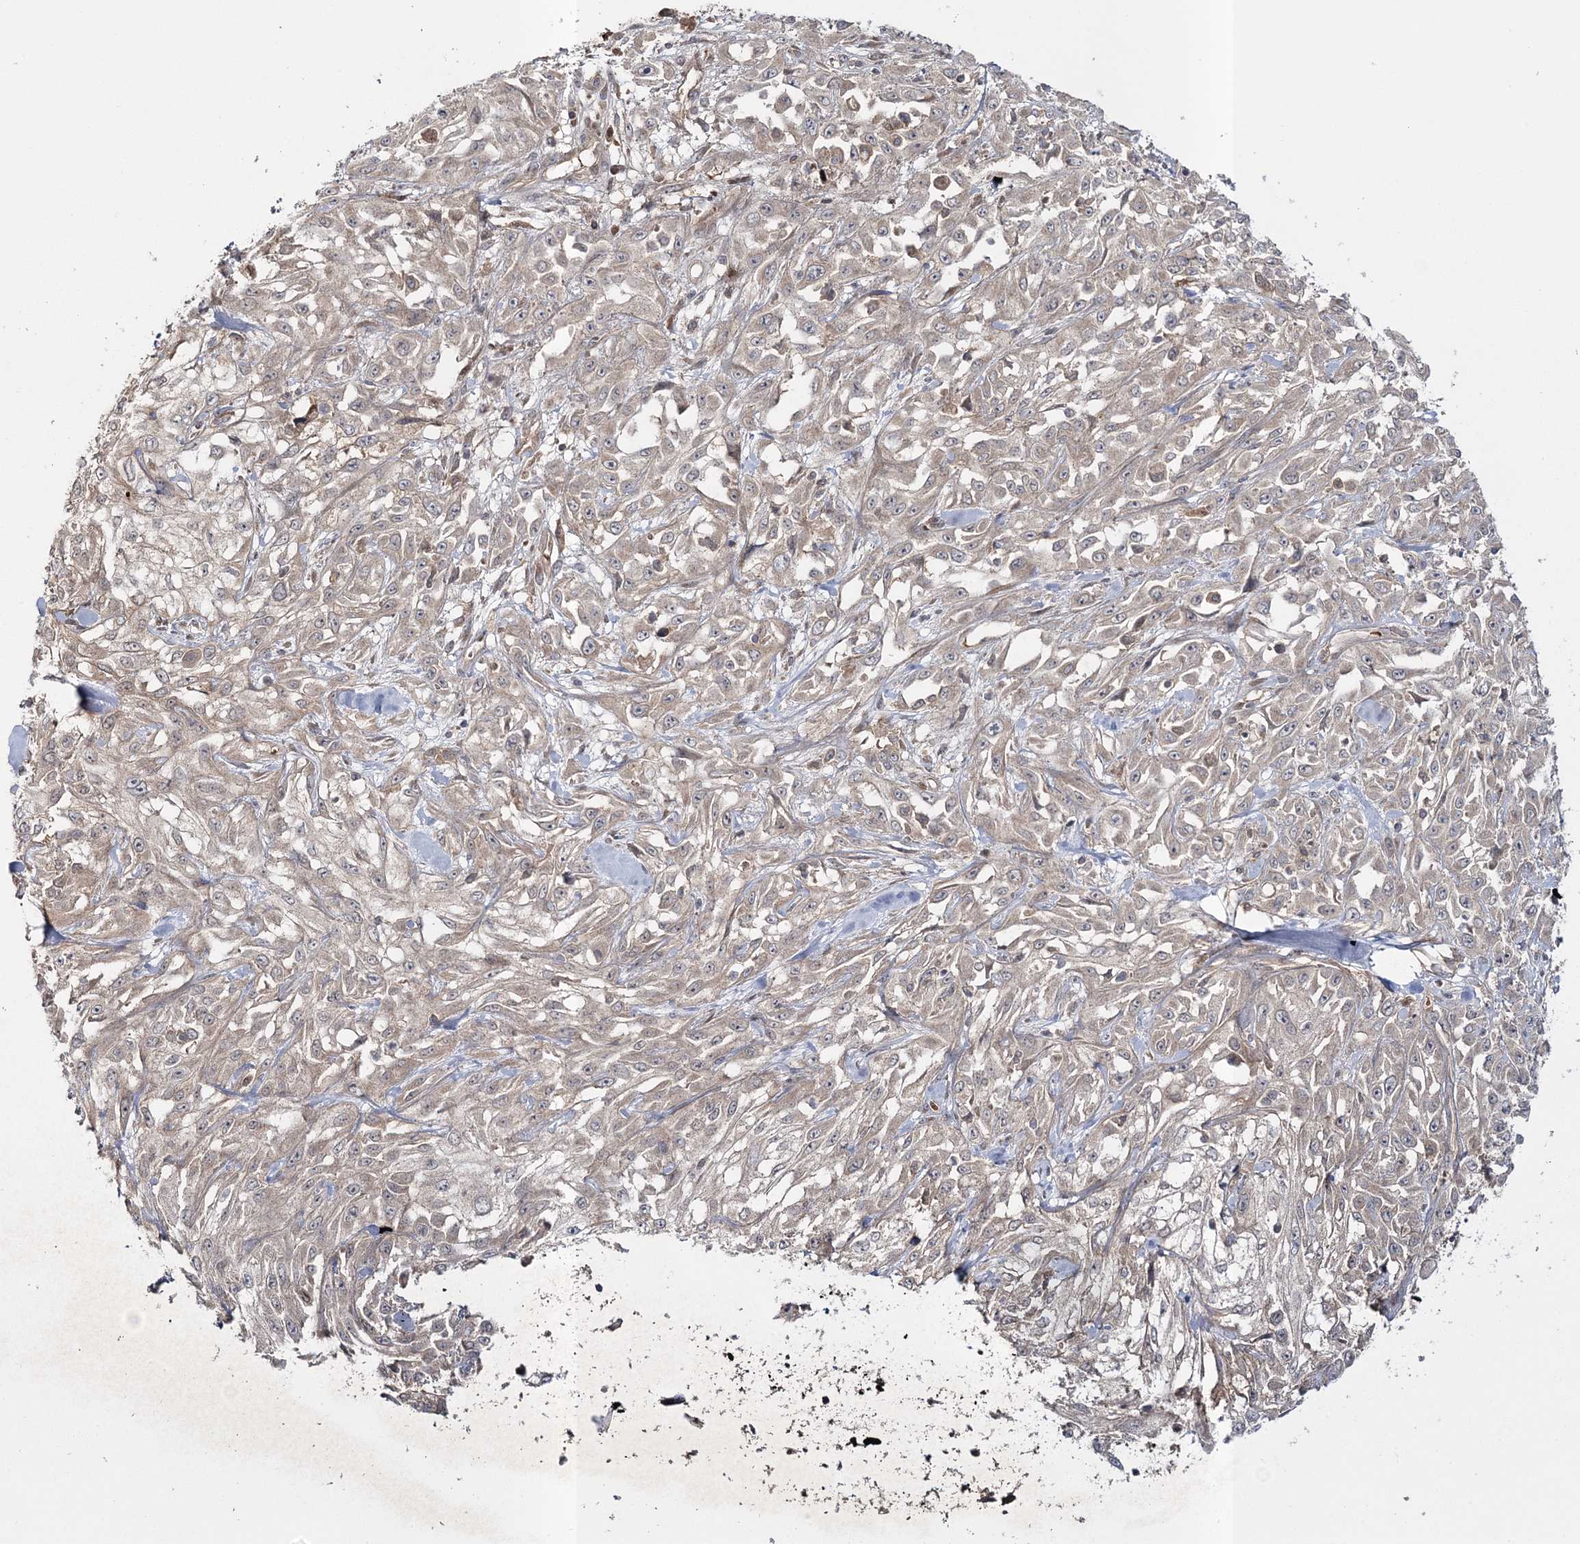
{"staining": {"intensity": "weak", "quantity": "25%-75%", "location": "cytoplasmic/membranous"}, "tissue": "skin cancer", "cell_type": "Tumor cells", "image_type": "cancer", "snomed": [{"axis": "morphology", "description": "Squamous cell carcinoma, NOS"}, {"axis": "morphology", "description": "Squamous cell carcinoma, metastatic, NOS"}, {"axis": "topography", "description": "Skin"}, {"axis": "topography", "description": "Lymph node"}], "caption": "Tumor cells exhibit low levels of weak cytoplasmic/membranous expression in approximately 25%-75% of cells in human skin cancer (metastatic squamous cell carcinoma). The staining was performed using DAB (3,3'-diaminobenzidine) to visualize the protein expression in brown, while the nuclei were stained in blue with hematoxylin (Magnification: 20x).", "gene": "MOCS2", "patient": {"sex": "male", "age": 75}}